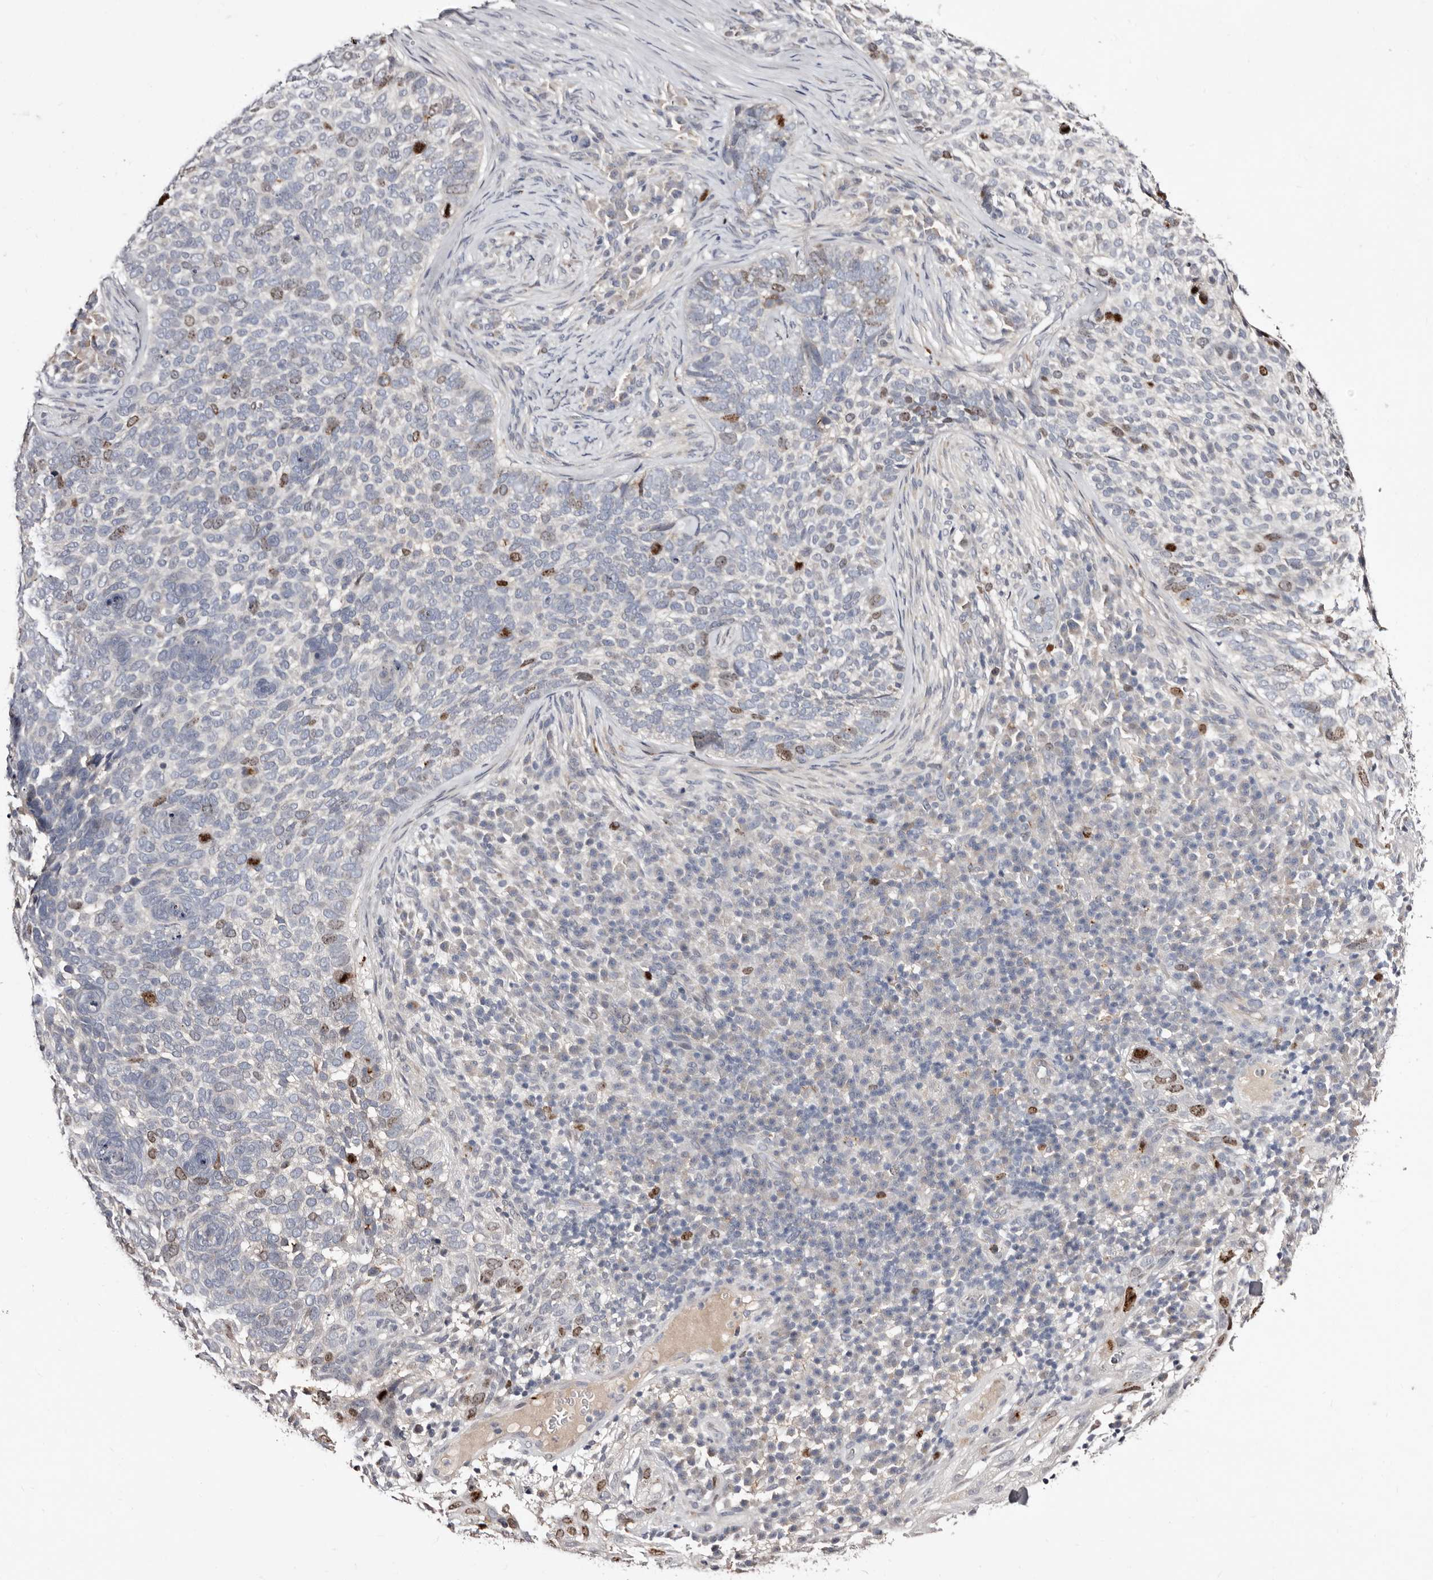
{"staining": {"intensity": "moderate", "quantity": "<25%", "location": "nuclear"}, "tissue": "skin cancer", "cell_type": "Tumor cells", "image_type": "cancer", "snomed": [{"axis": "morphology", "description": "Basal cell carcinoma"}, {"axis": "topography", "description": "Skin"}], "caption": "A brown stain labels moderate nuclear positivity of a protein in skin cancer (basal cell carcinoma) tumor cells.", "gene": "CDCA8", "patient": {"sex": "female", "age": 64}}